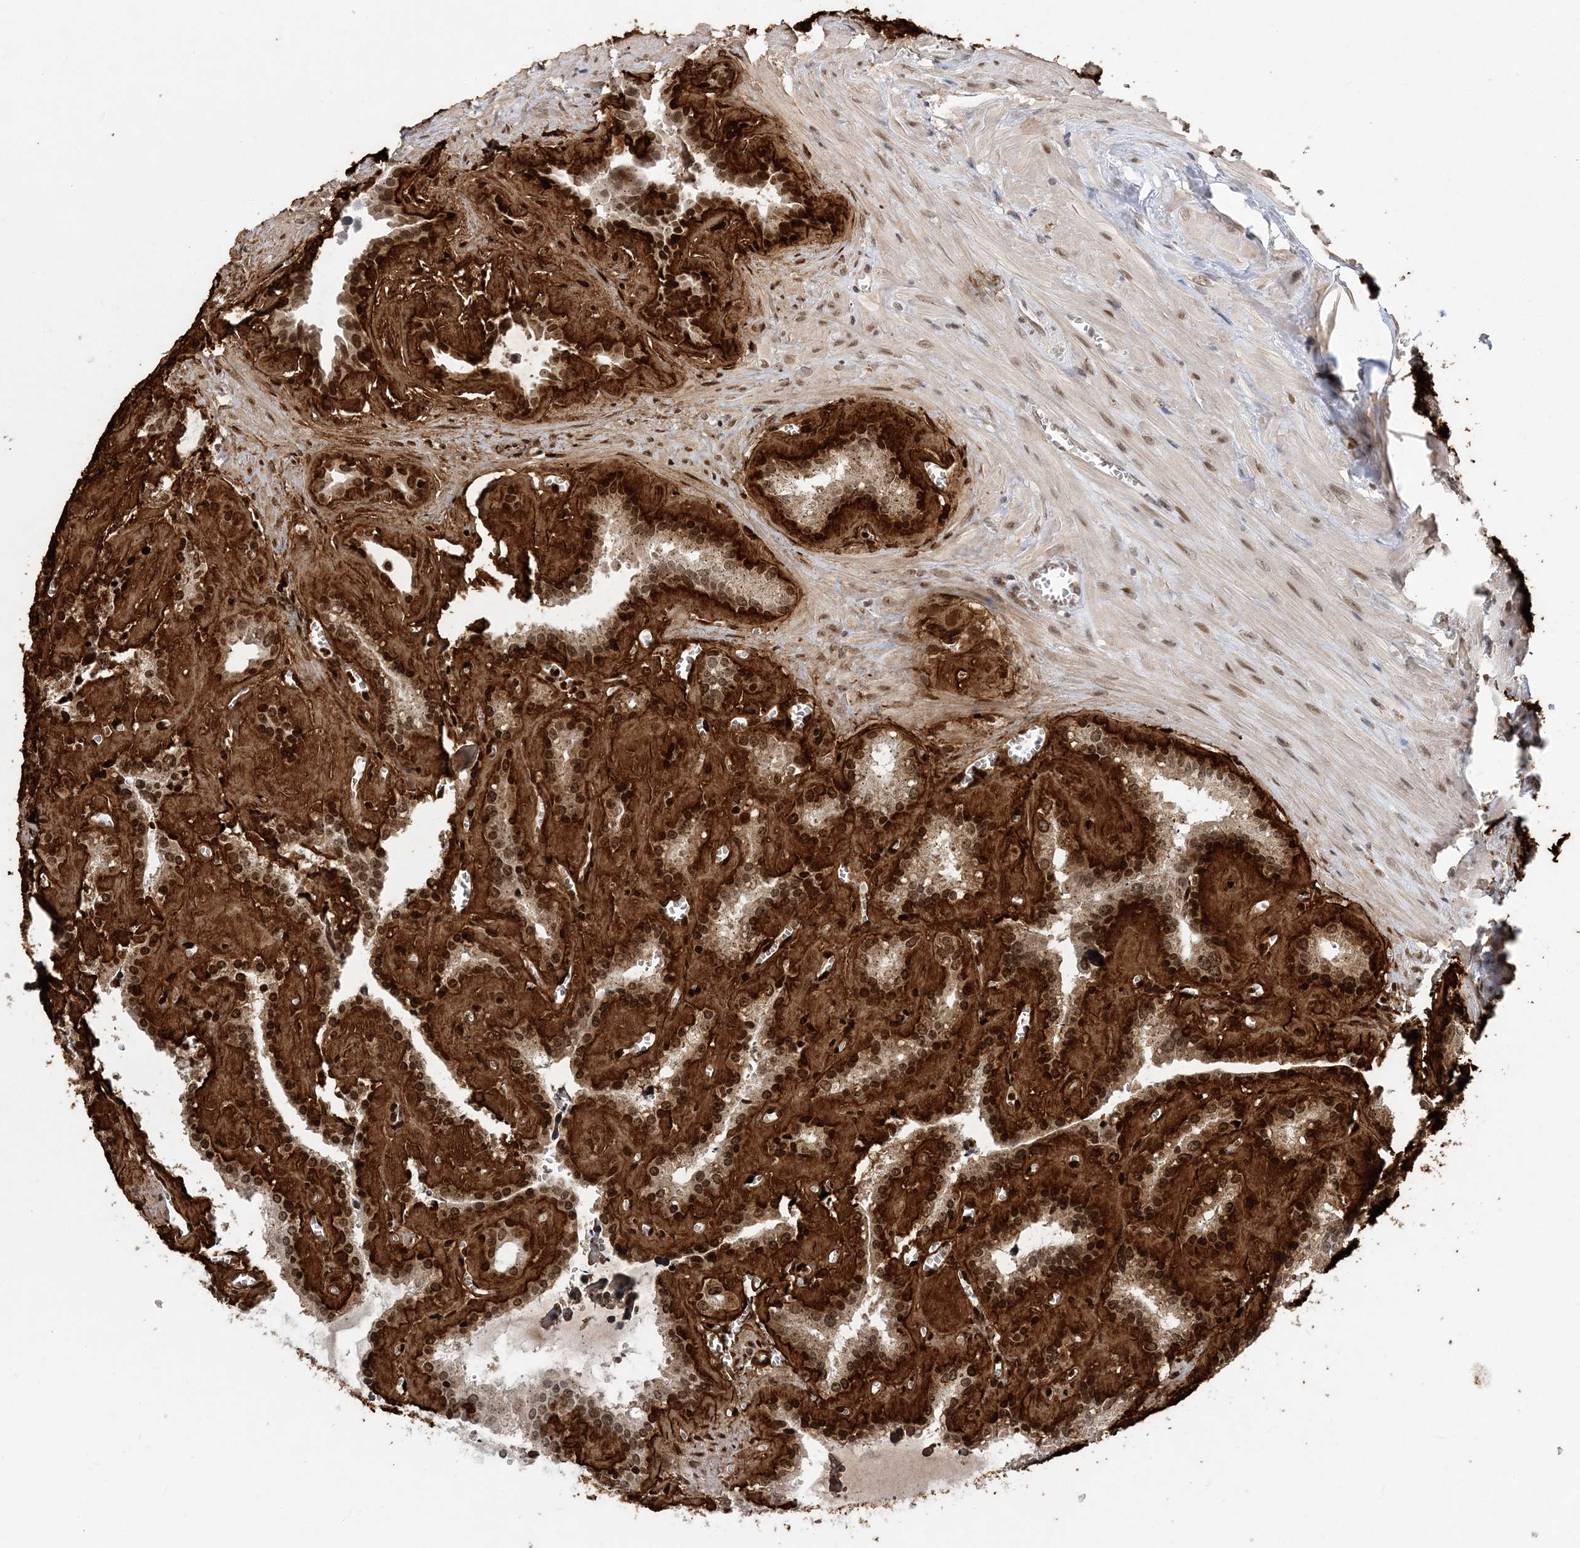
{"staining": {"intensity": "strong", "quantity": "25%-75%", "location": "cytoplasmic/membranous,nuclear"}, "tissue": "seminal vesicle", "cell_type": "Glandular cells", "image_type": "normal", "snomed": [{"axis": "morphology", "description": "Normal tissue, NOS"}, {"axis": "topography", "description": "Prostate"}, {"axis": "topography", "description": "Seminal veicle"}], "caption": "Seminal vesicle stained with a brown dye exhibits strong cytoplasmic/membranous,nuclear positive expression in approximately 25%-75% of glandular cells.", "gene": "WAC", "patient": {"sex": "male", "age": 59}}